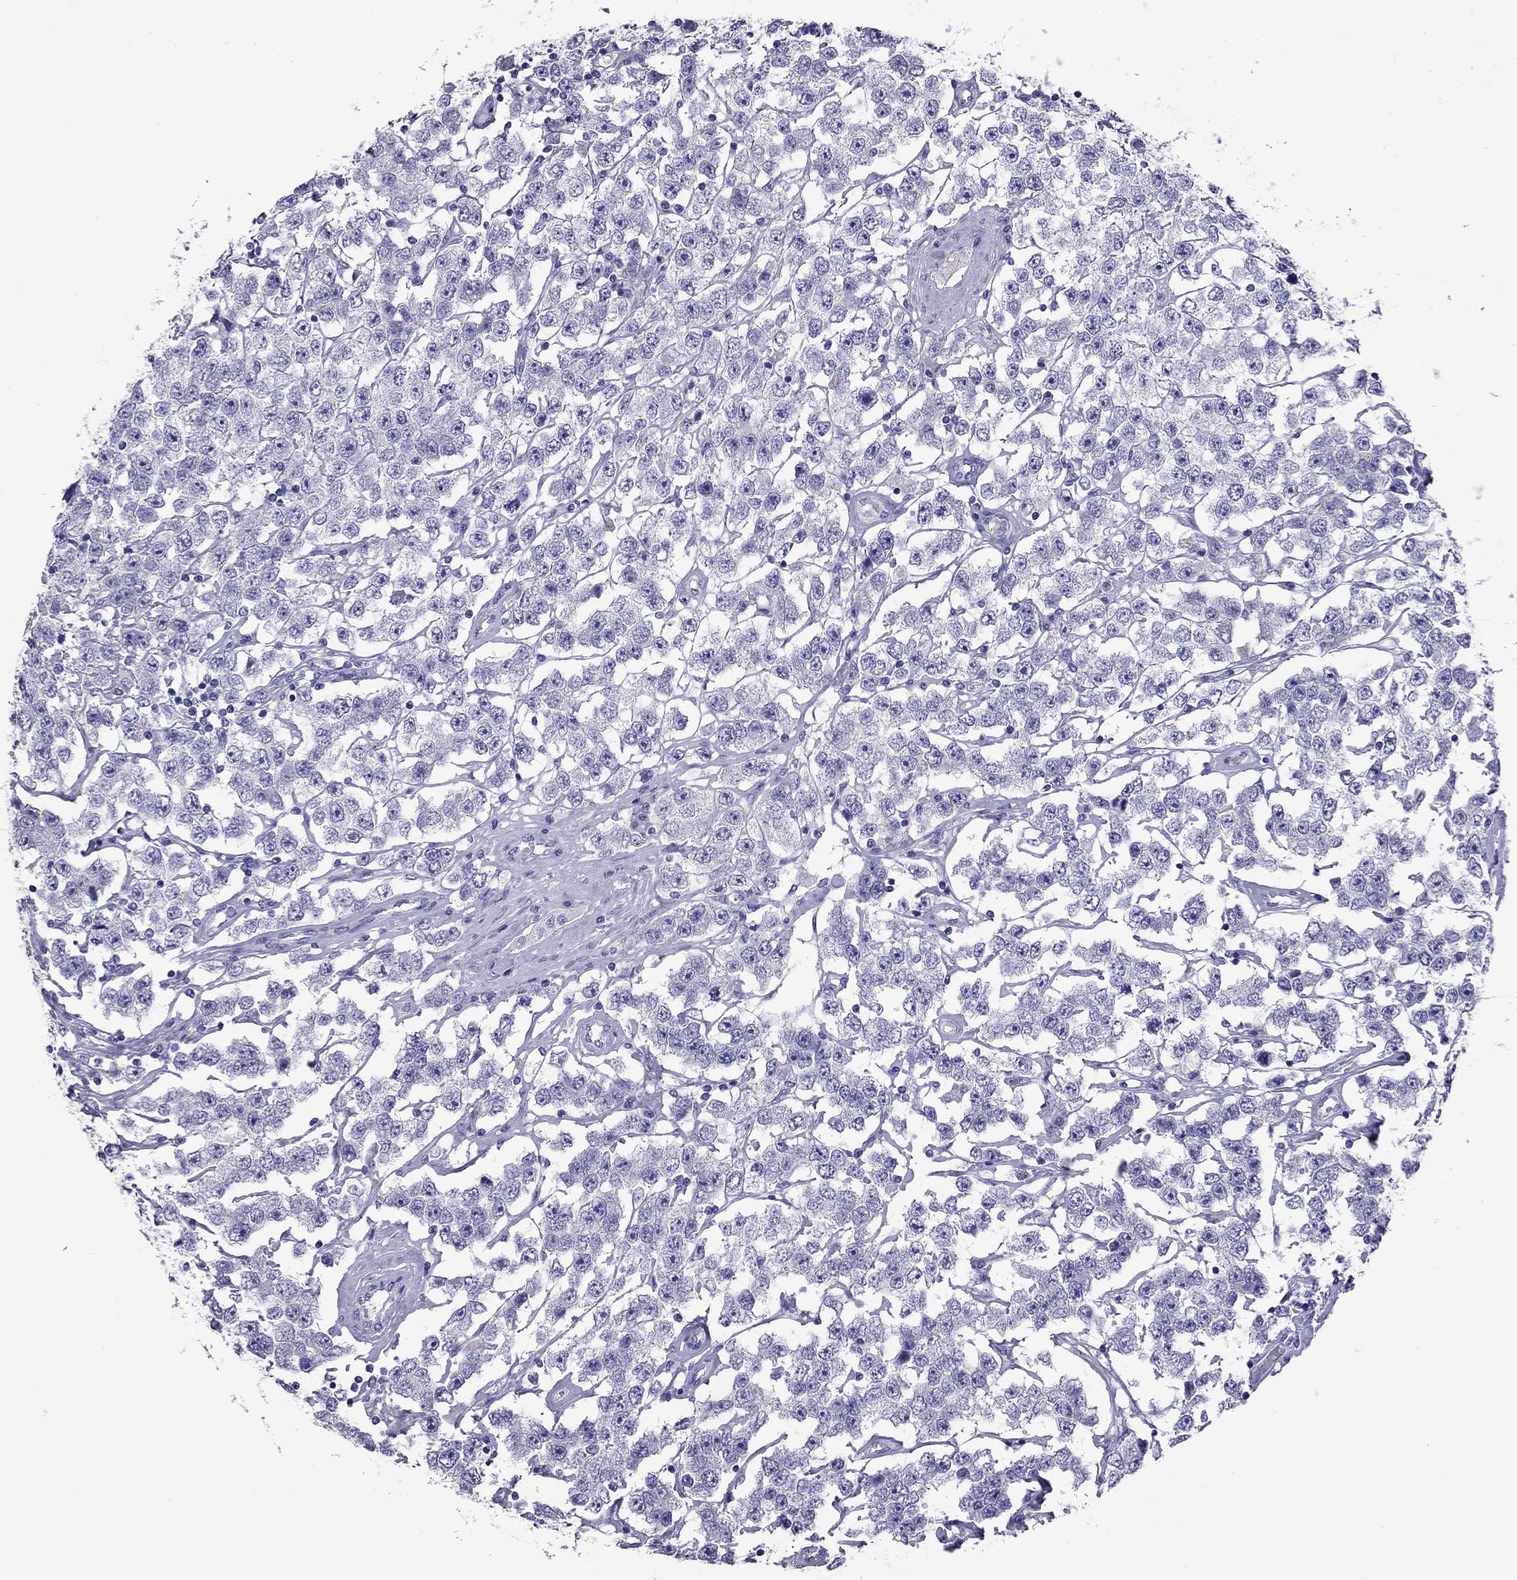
{"staining": {"intensity": "negative", "quantity": "none", "location": "none"}, "tissue": "testis cancer", "cell_type": "Tumor cells", "image_type": "cancer", "snomed": [{"axis": "morphology", "description": "Seminoma, NOS"}, {"axis": "topography", "description": "Testis"}], "caption": "High power microscopy image of an immunohistochemistry micrograph of testis cancer, revealing no significant positivity in tumor cells. (Stains: DAB immunohistochemistry (IHC) with hematoxylin counter stain, Microscopy: brightfield microscopy at high magnification).", "gene": "ODF4", "patient": {"sex": "male", "age": 52}}